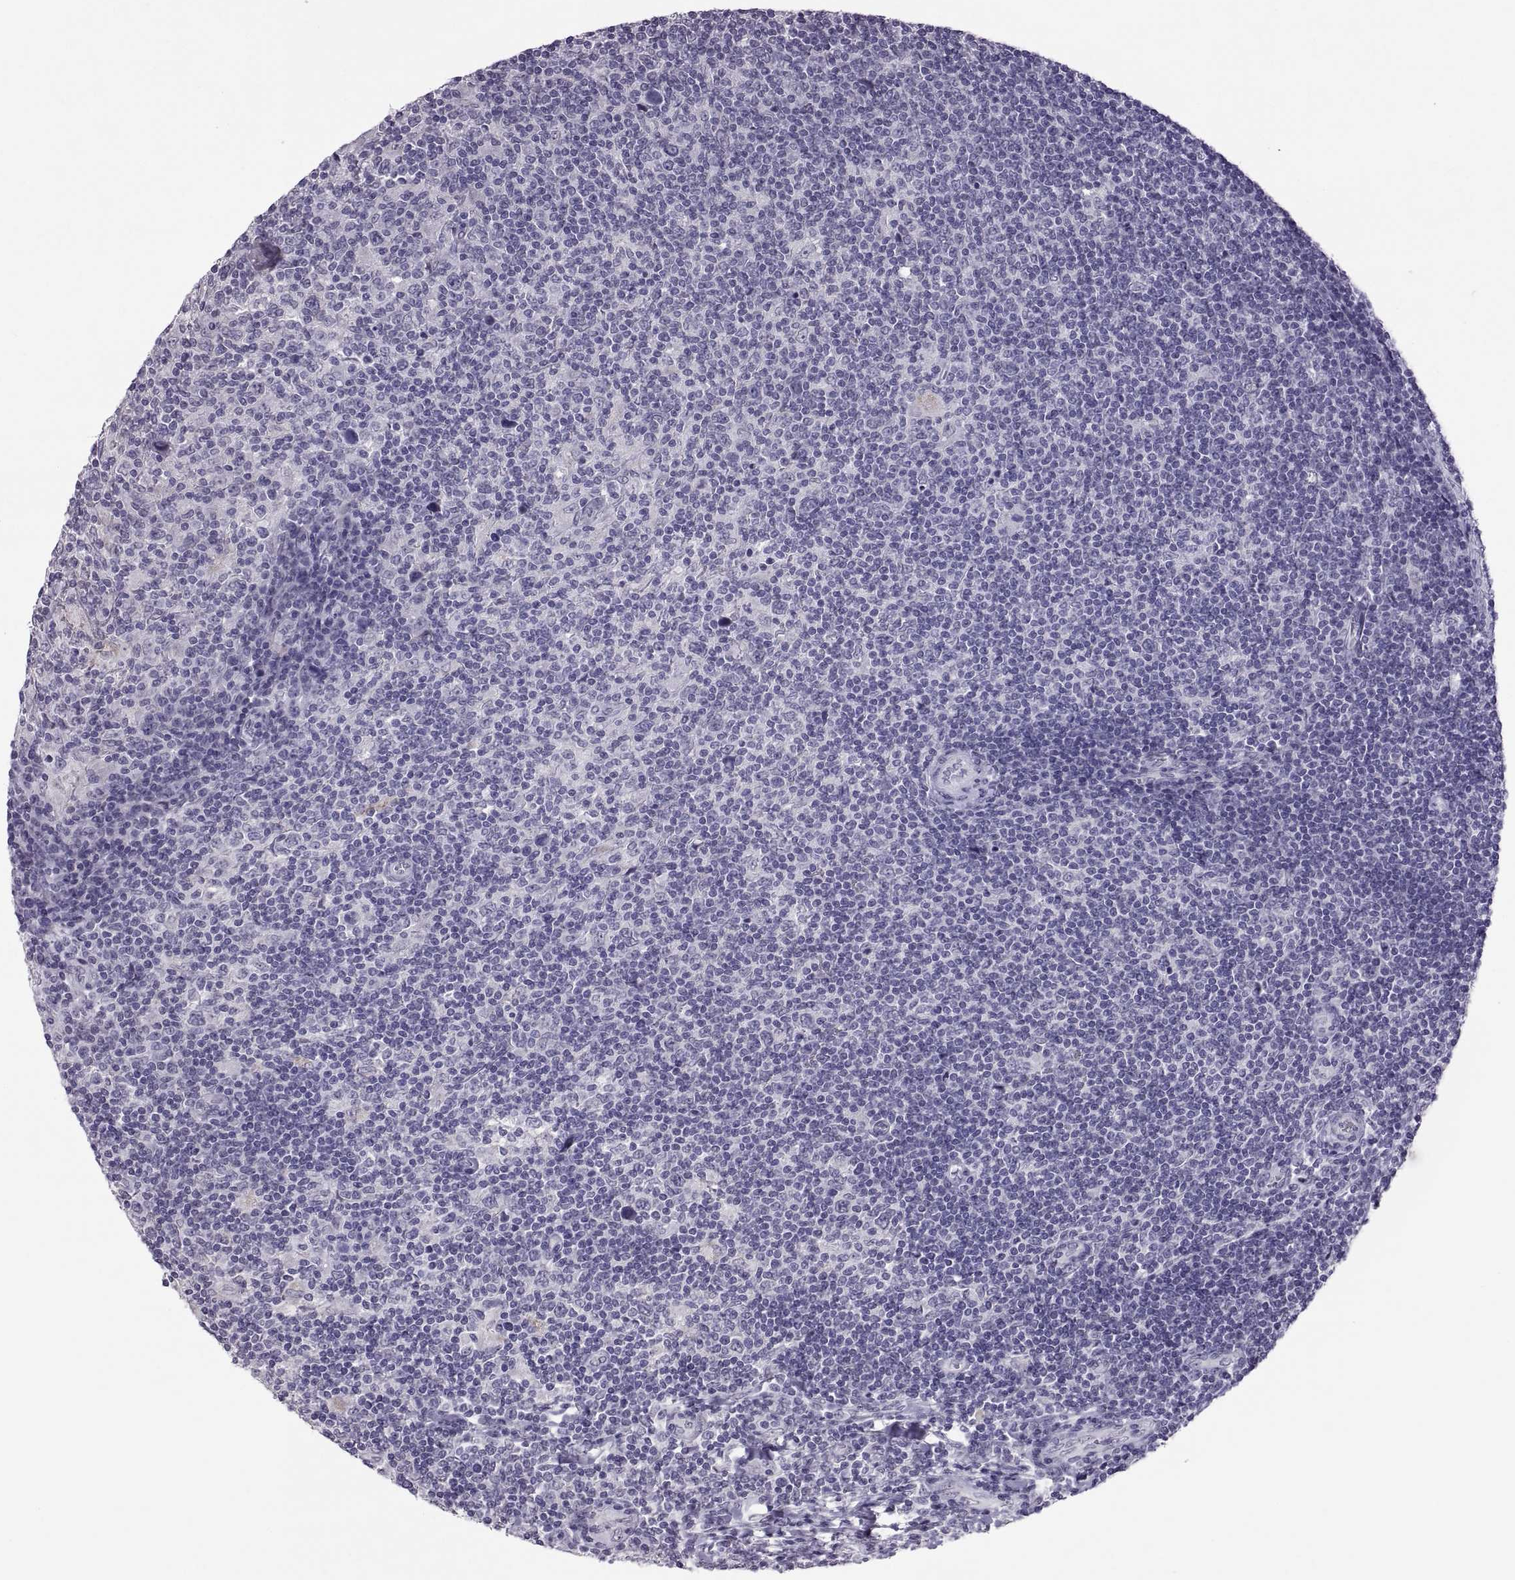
{"staining": {"intensity": "negative", "quantity": "none", "location": "none"}, "tissue": "lymphoma", "cell_type": "Tumor cells", "image_type": "cancer", "snomed": [{"axis": "morphology", "description": "Hodgkin's disease, NOS"}, {"axis": "topography", "description": "Lymph node"}], "caption": "There is no significant expression in tumor cells of lymphoma. (Immunohistochemistry (ihc), brightfield microscopy, high magnification).", "gene": "KRT77", "patient": {"sex": "male", "age": 40}}